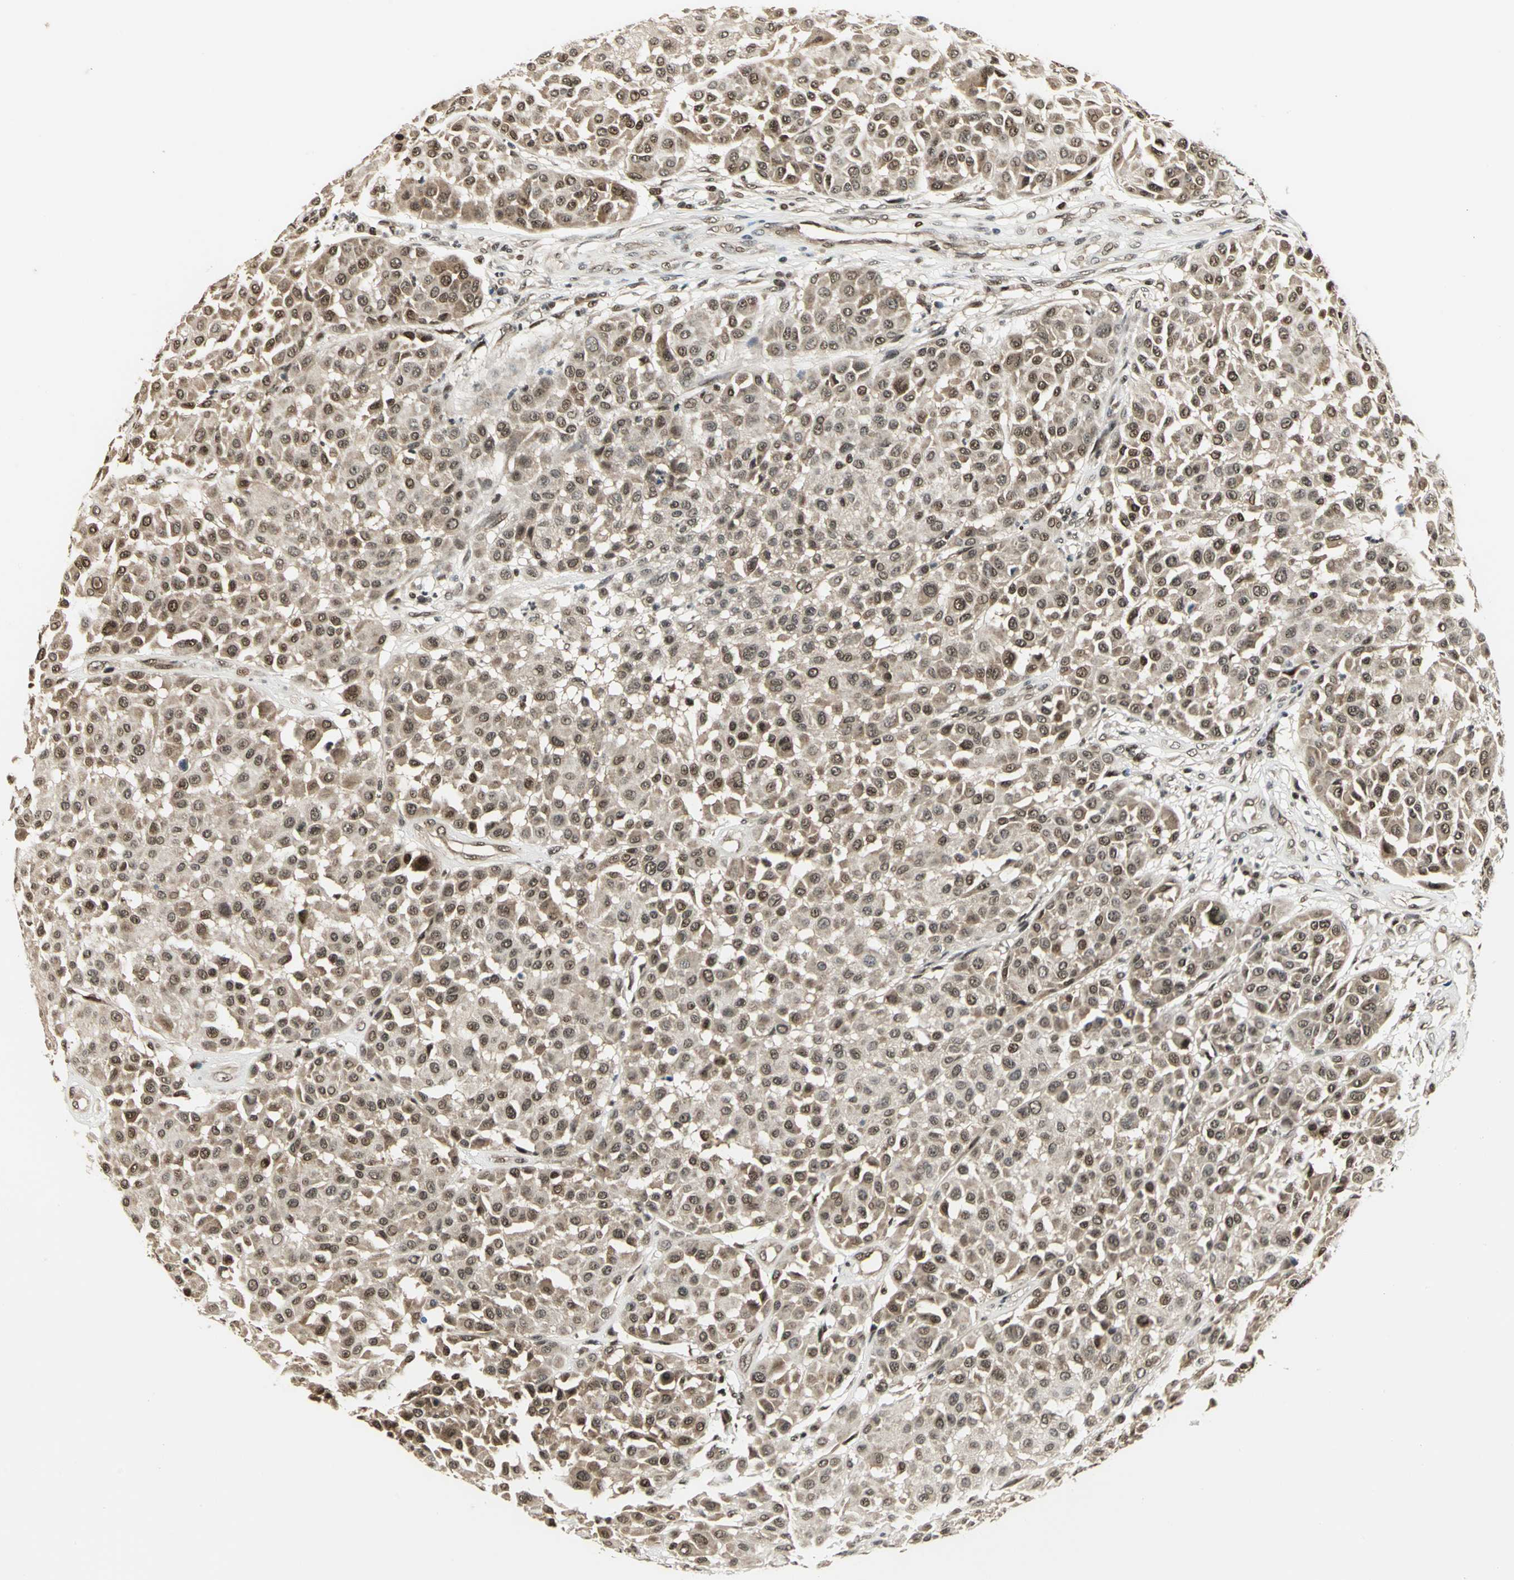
{"staining": {"intensity": "weak", "quantity": ">75%", "location": "cytoplasmic/membranous,nuclear"}, "tissue": "melanoma", "cell_type": "Tumor cells", "image_type": "cancer", "snomed": [{"axis": "morphology", "description": "Malignant melanoma, Metastatic site"}, {"axis": "topography", "description": "Soft tissue"}], "caption": "Protein staining displays weak cytoplasmic/membranous and nuclear staining in approximately >75% of tumor cells in melanoma.", "gene": "PSMC3", "patient": {"sex": "male", "age": 41}}